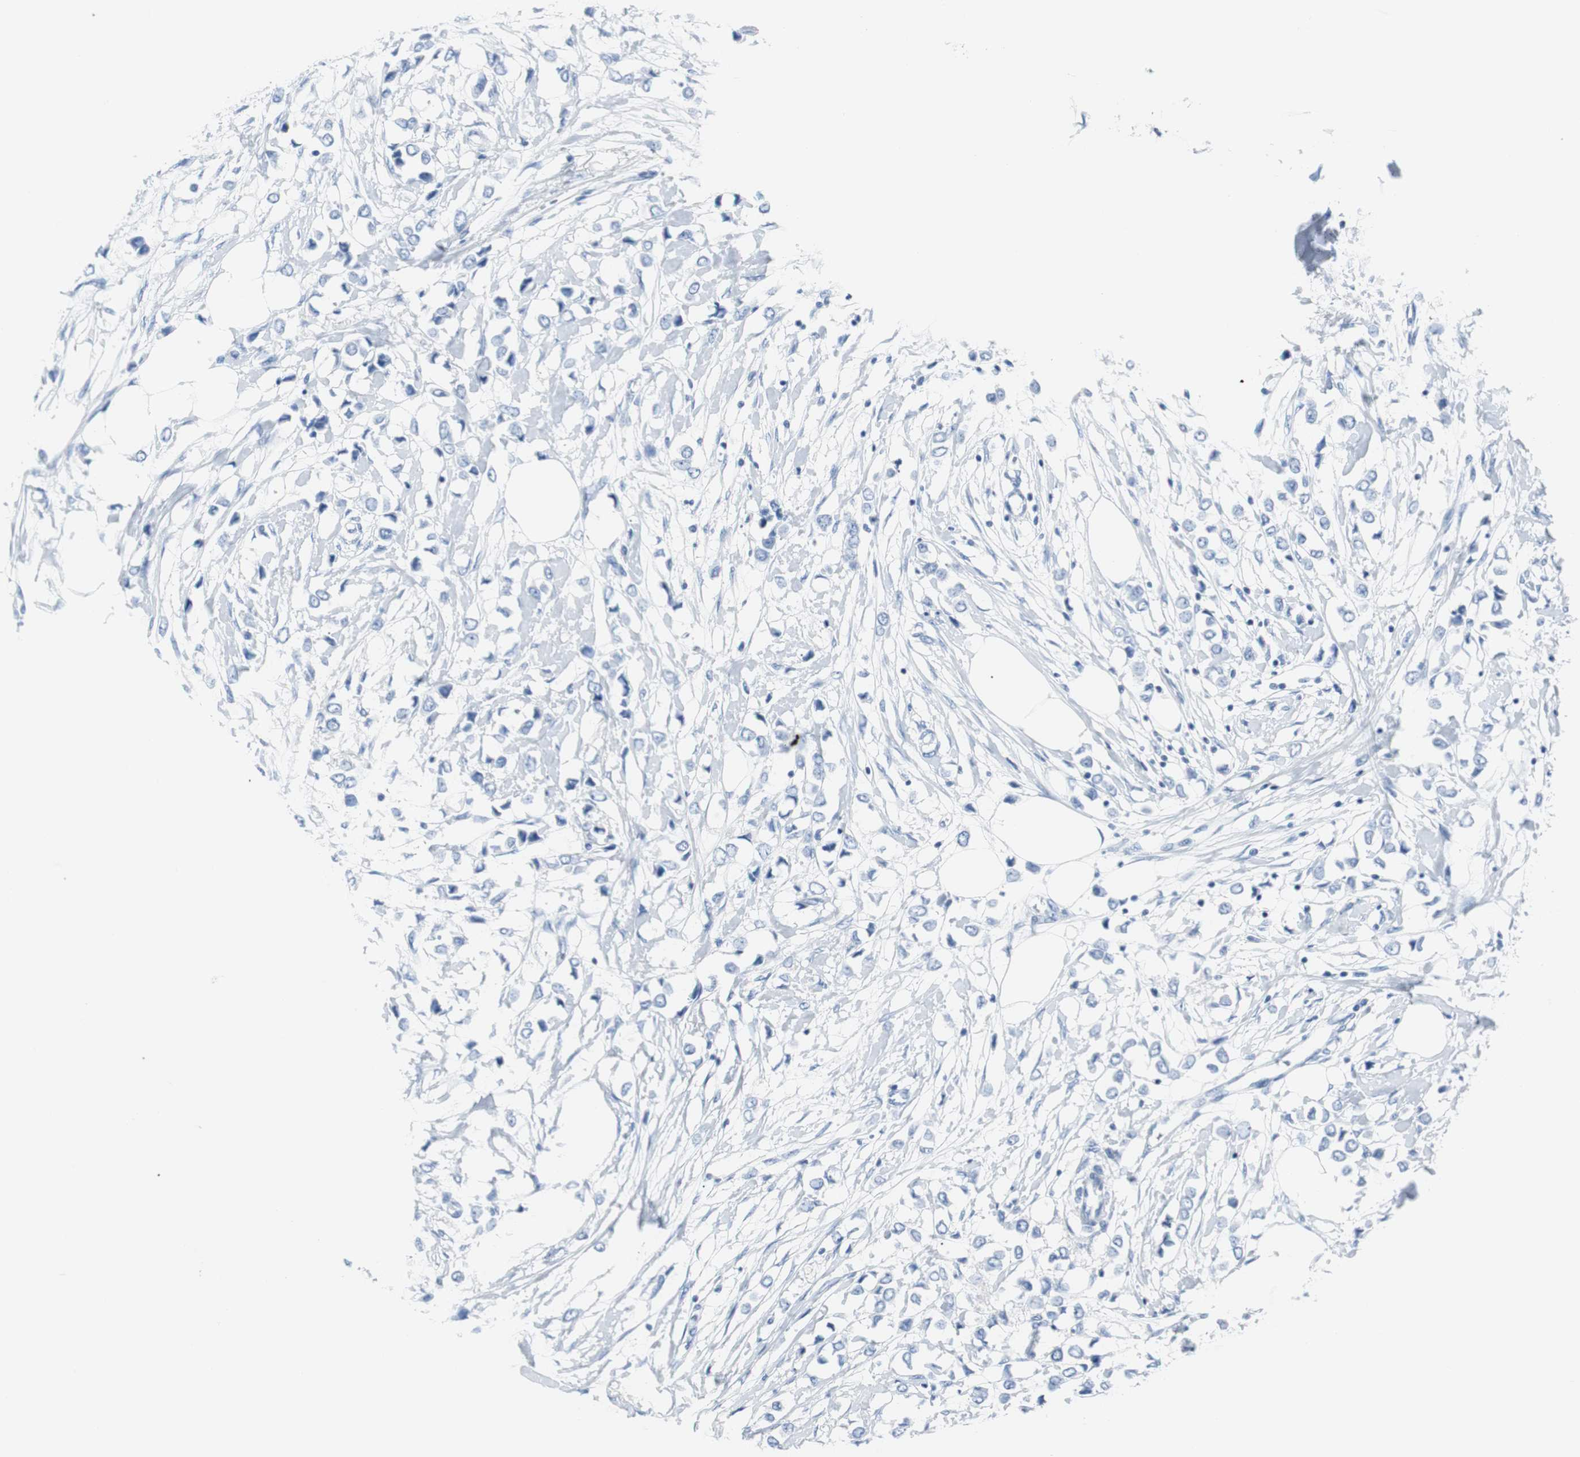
{"staining": {"intensity": "negative", "quantity": "none", "location": "none"}, "tissue": "breast cancer", "cell_type": "Tumor cells", "image_type": "cancer", "snomed": [{"axis": "morphology", "description": "Lobular carcinoma"}, {"axis": "topography", "description": "Breast"}], "caption": "Immunohistochemistry (IHC) histopathology image of breast cancer stained for a protein (brown), which reveals no expression in tumor cells. Nuclei are stained in blue.", "gene": "GAP43", "patient": {"sex": "female", "age": 51}}